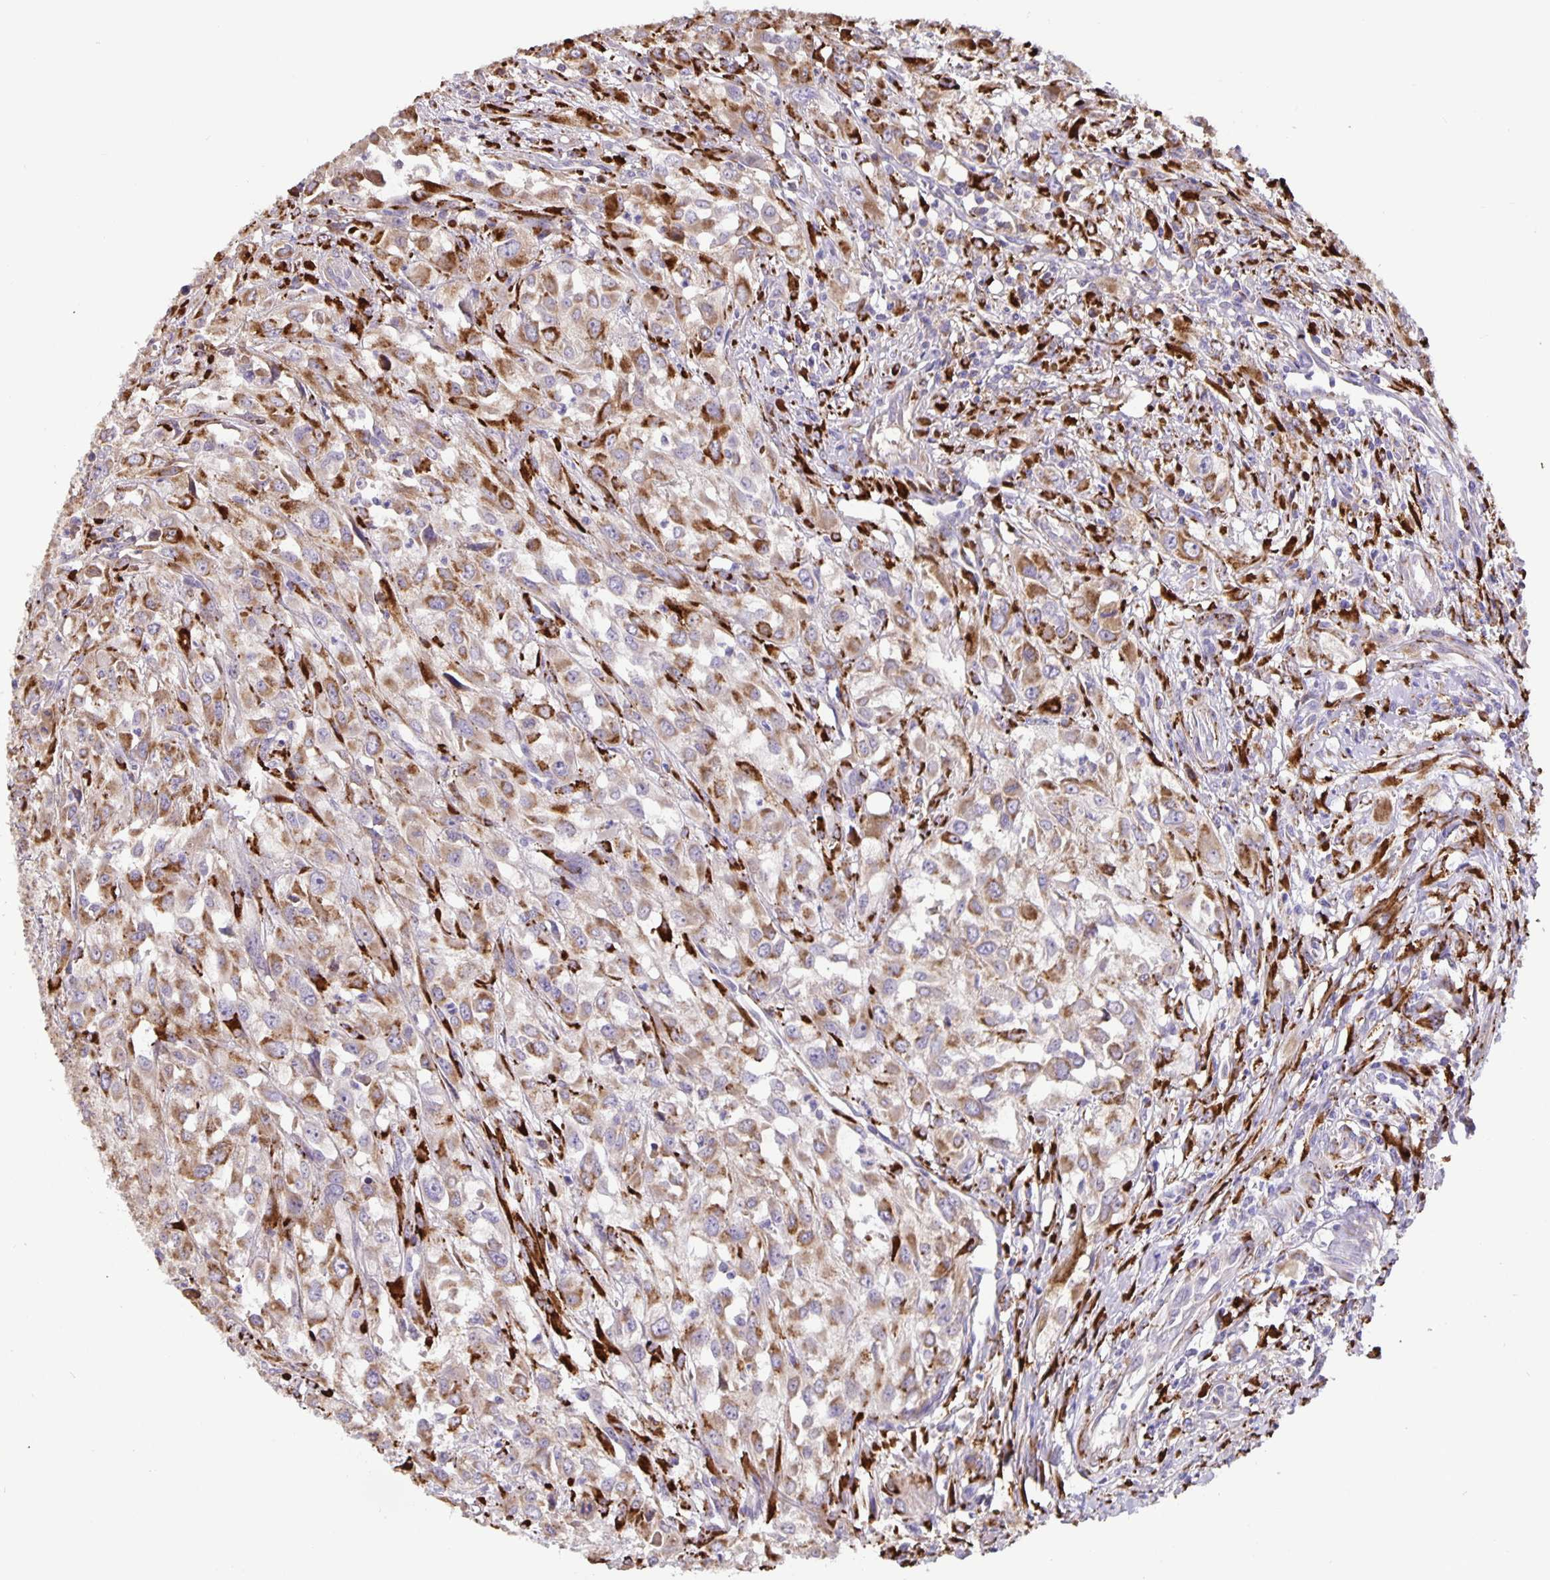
{"staining": {"intensity": "moderate", "quantity": ">75%", "location": "cytoplasmic/membranous"}, "tissue": "urothelial cancer", "cell_type": "Tumor cells", "image_type": "cancer", "snomed": [{"axis": "morphology", "description": "Urothelial carcinoma, High grade"}, {"axis": "topography", "description": "Urinary bladder"}], "caption": "Immunohistochemistry staining of high-grade urothelial carcinoma, which reveals medium levels of moderate cytoplasmic/membranous expression in approximately >75% of tumor cells indicating moderate cytoplasmic/membranous protein staining. The staining was performed using DAB (3,3'-diaminobenzidine) (brown) for protein detection and nuclei were counterstained in hematoxylin (blue).", "gene": "EML6", "patient": {"sex": "male", "age": 67}}